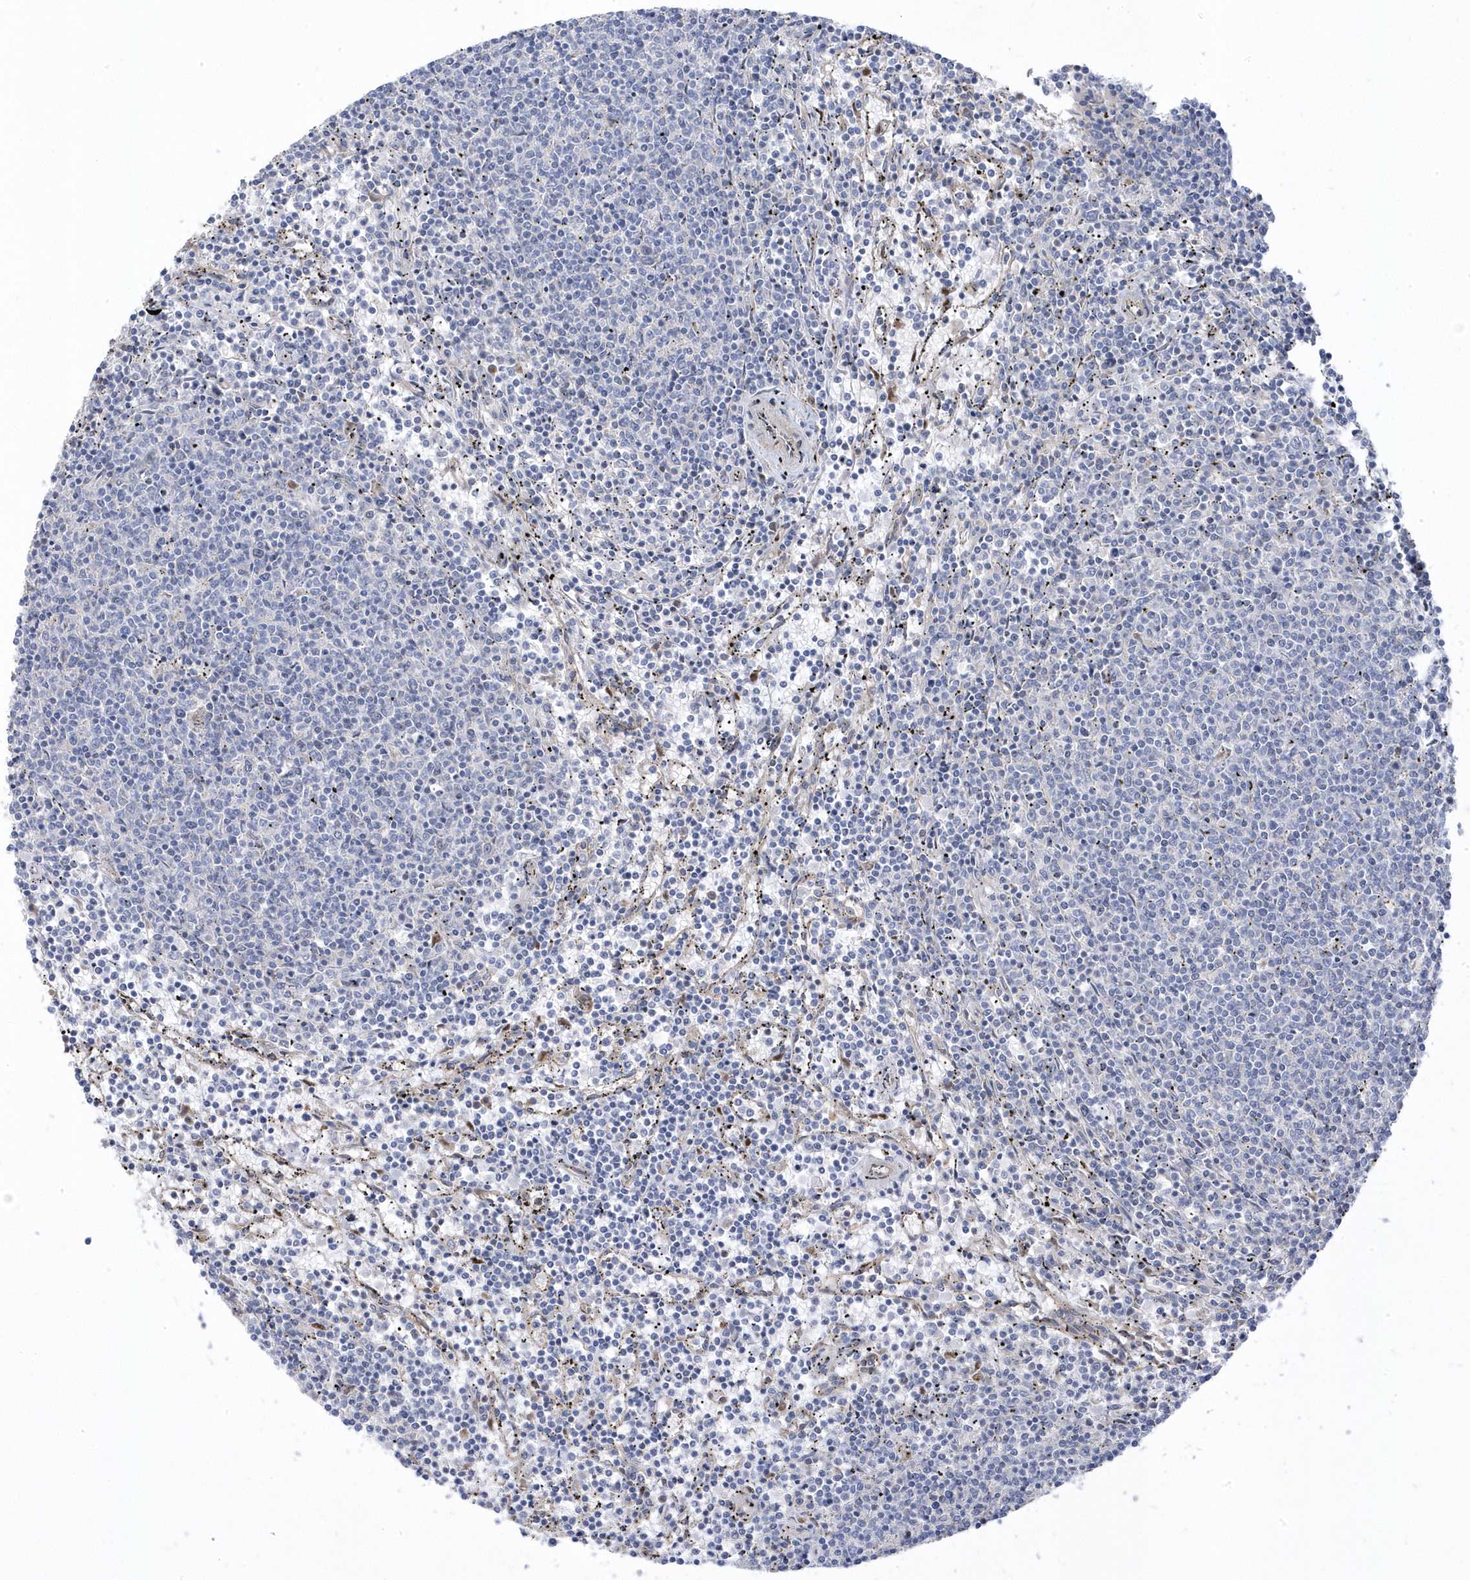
{"staining": {"intensity": "negative", "quantity": "none", "location": "none"}, "tissue": "lymphoma", "cell_type": "Tumor cells", "image_type": "cancer", "snomed": [{"axis": "morphology", "description": "Malignant lymphoma, non-Hodgkin's type, Low grade"}, {"axis": "topography", "description": "Spleen"}], "caption": "Immunohistochemistry histopathology image of lymphoma stained for a protein (brown), which displays no staining in tumor cells.", "gene": "GTPBP6", "patient": {"sex": "female", "age": 50}}